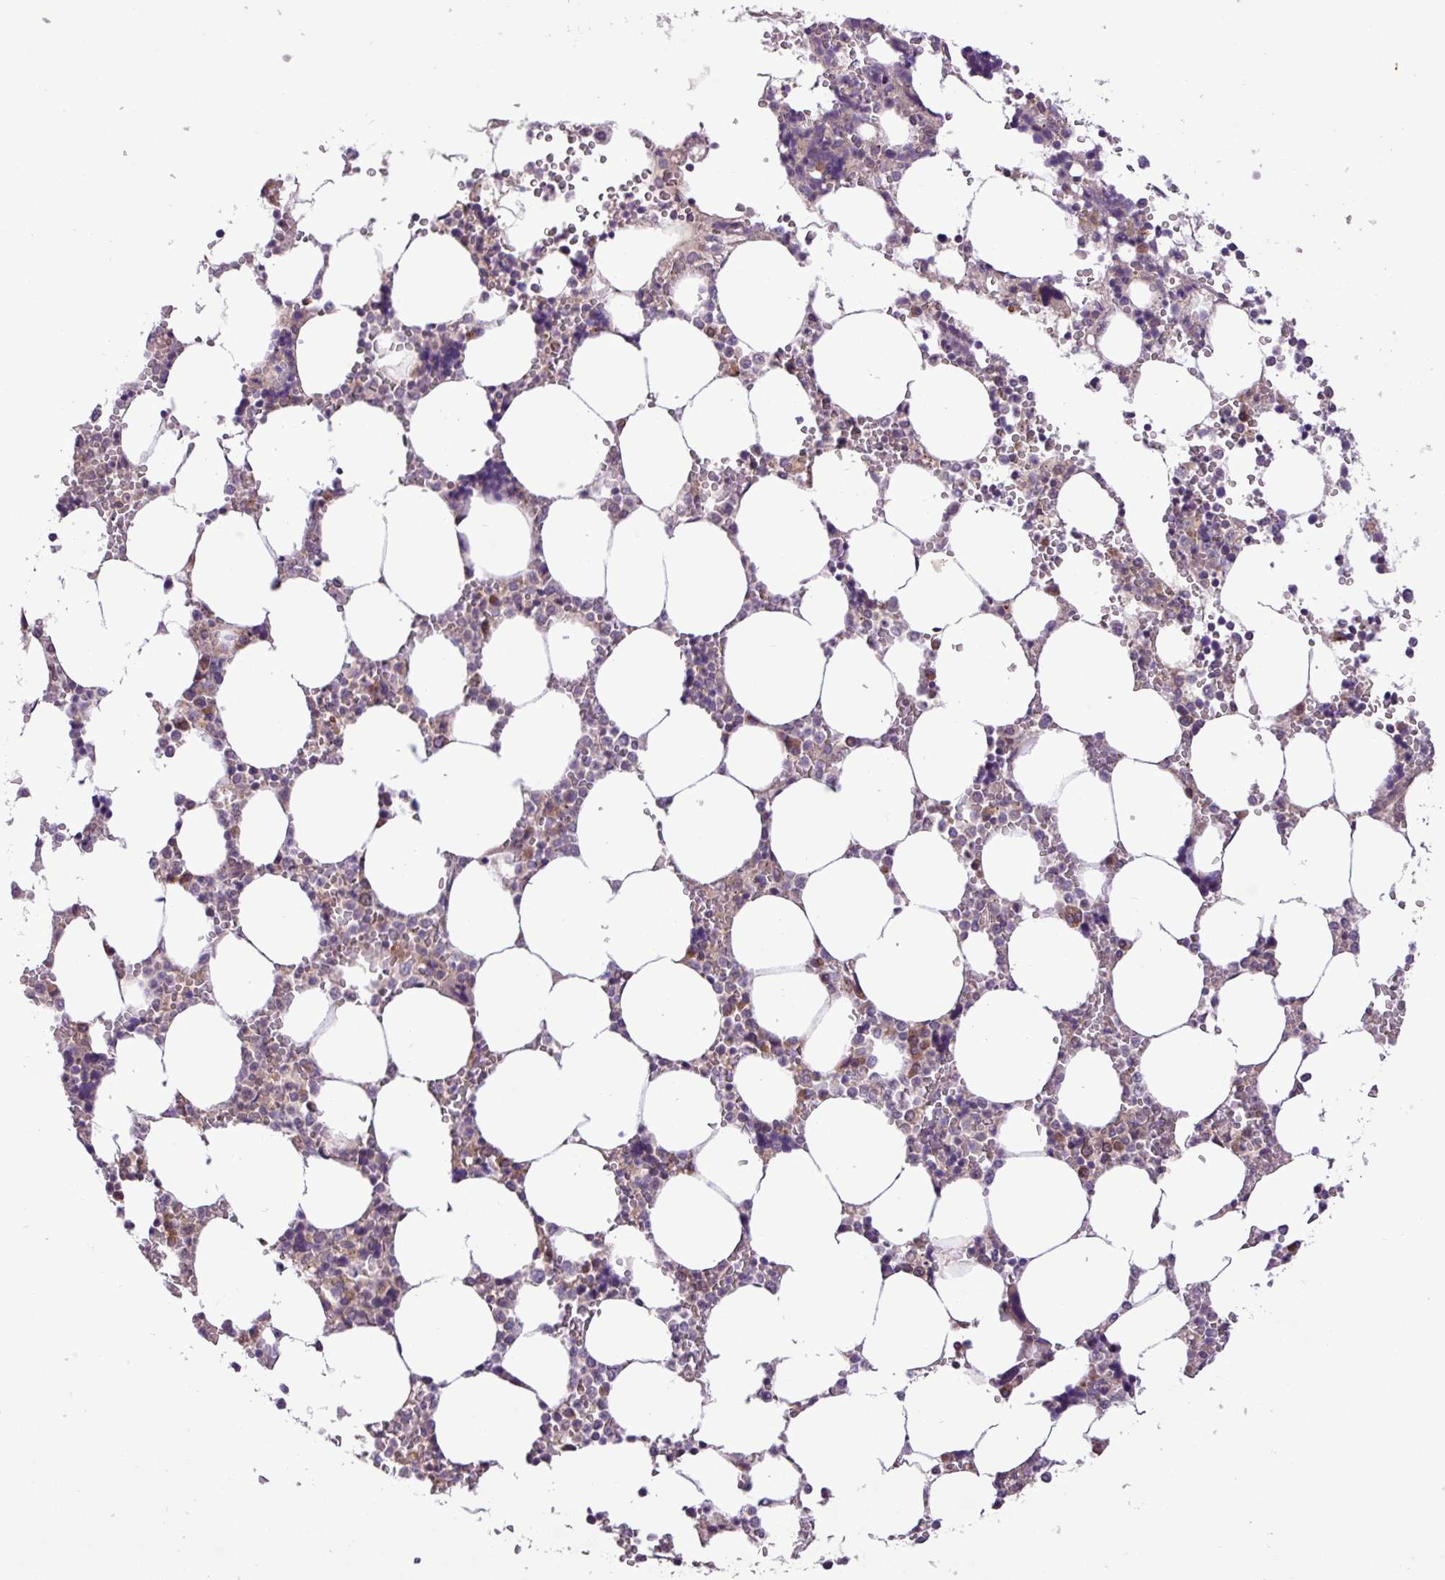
{"staining": {"intensity": "weak", "quantity": "25%-75%", "location": "cytoplasmic/membranous"}, "tissue": "bone marrow", "cell_type": "Hematopoietic cells", "image_type": "normal", "snomed": [{"axis": "morphology", "description": "Normal tissue, NOS"}, {"axis": "topography", "description": "Bone marrow"}], "caption": "A brown stain highlights weak cytoplasmic/membranous positivity of a protein in hematopoietic cells of normal human bone marrow. (brown staining indicates protein expression, while blue staining denotes nuclei).", "gene": "TIMM10B", "patient": {"sex": "male", "age": 64}}